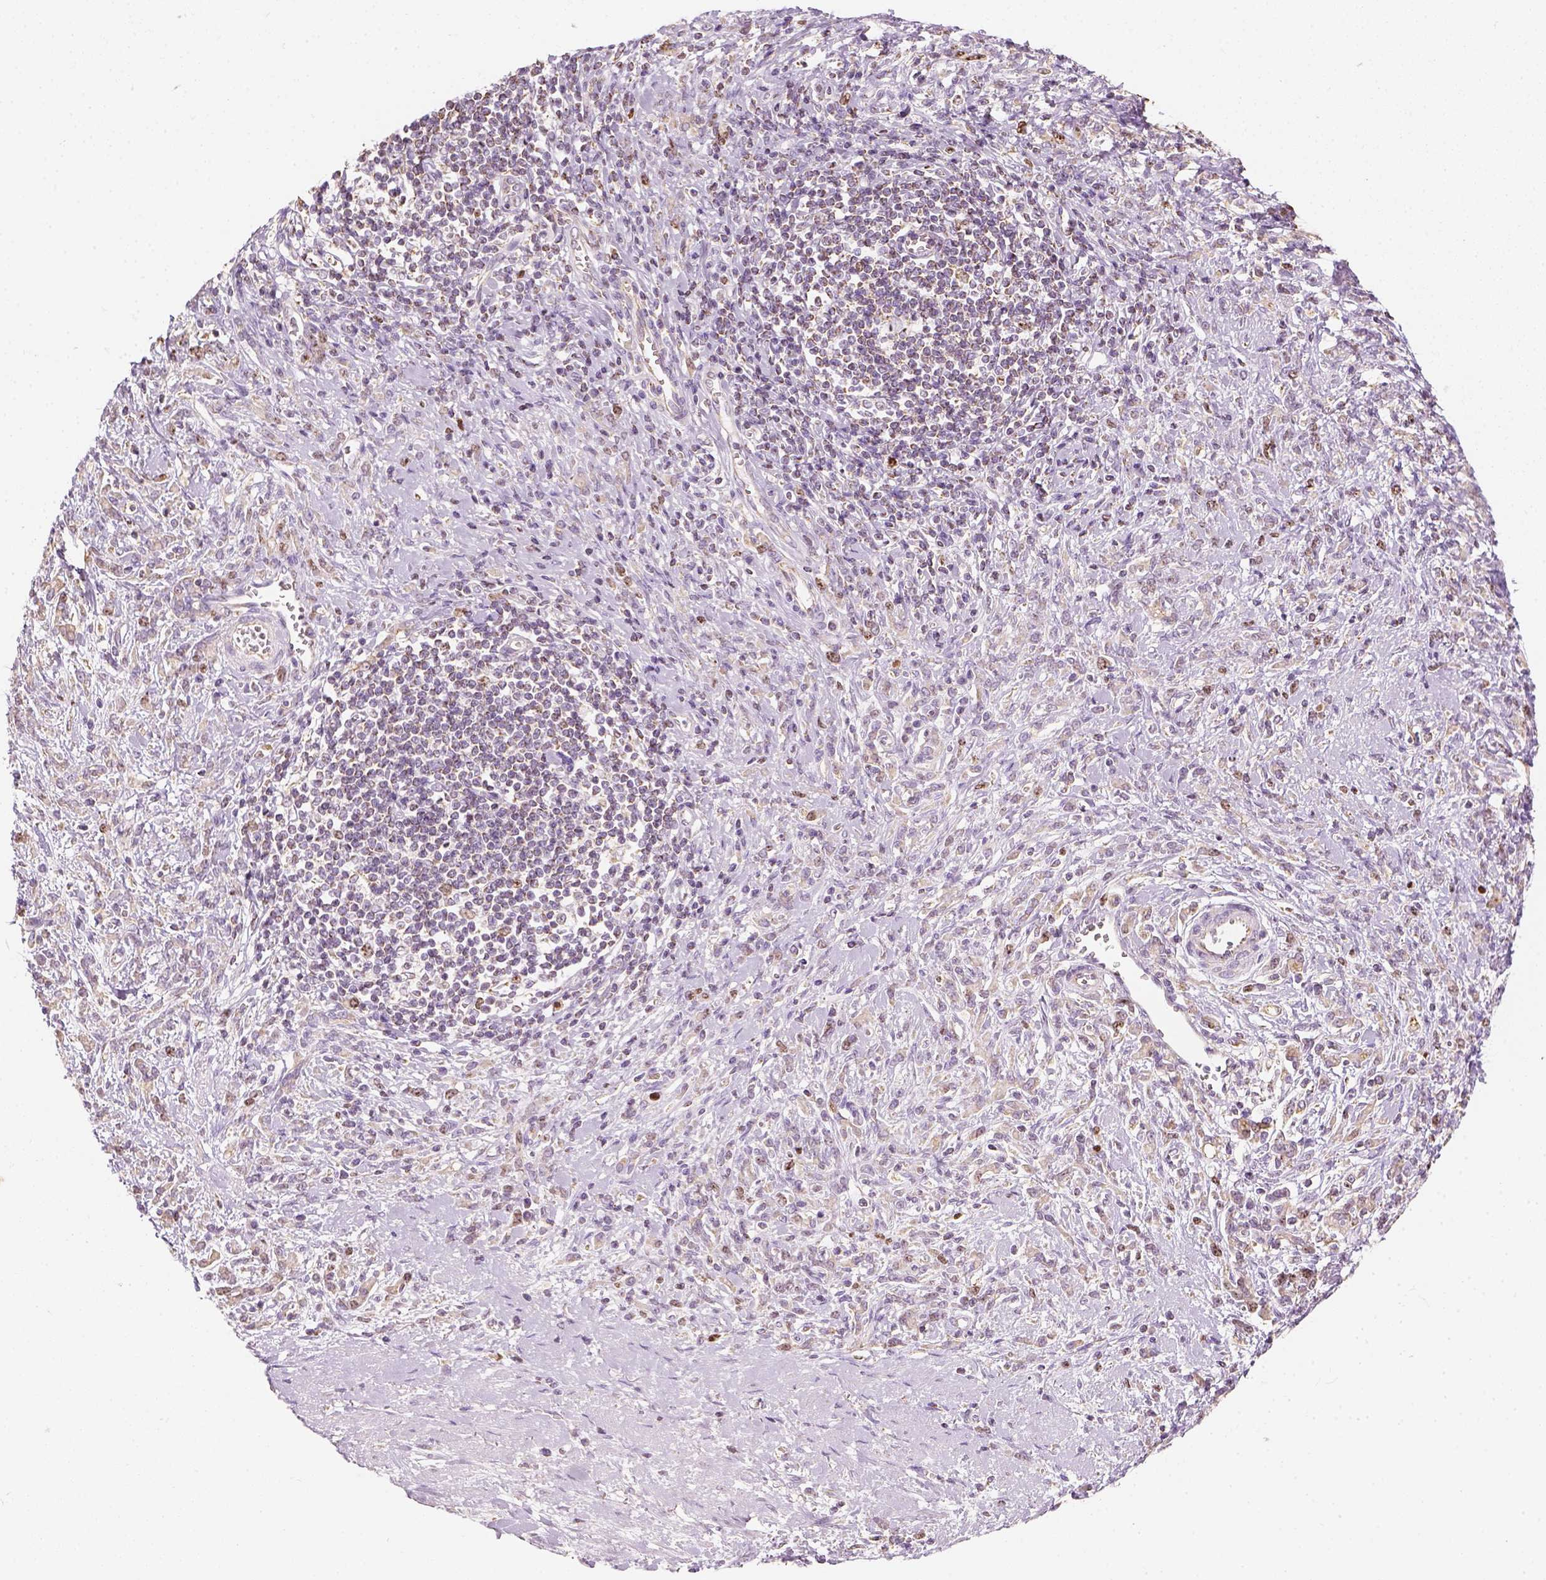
{"staining": {"intensity": "weak", "quantity": ">75%", "location": "cytoplasmic/membranous"}, "tissue": "stomach cancer", "cell_type": "Tumor cells", "image_type": "cancer", "snomed": [{"axis": "morphology", "description": "Adenocarcinoma, NOS"}, {"axis": "topography", "description": "Stomach"}], "caption": "Human stomach cancer (adenocarcinoma) stained with a protein marker reveals weak staining in tumor cells.", "gene": "LCA5", "patient": {"sex": "female", "age": 57}}